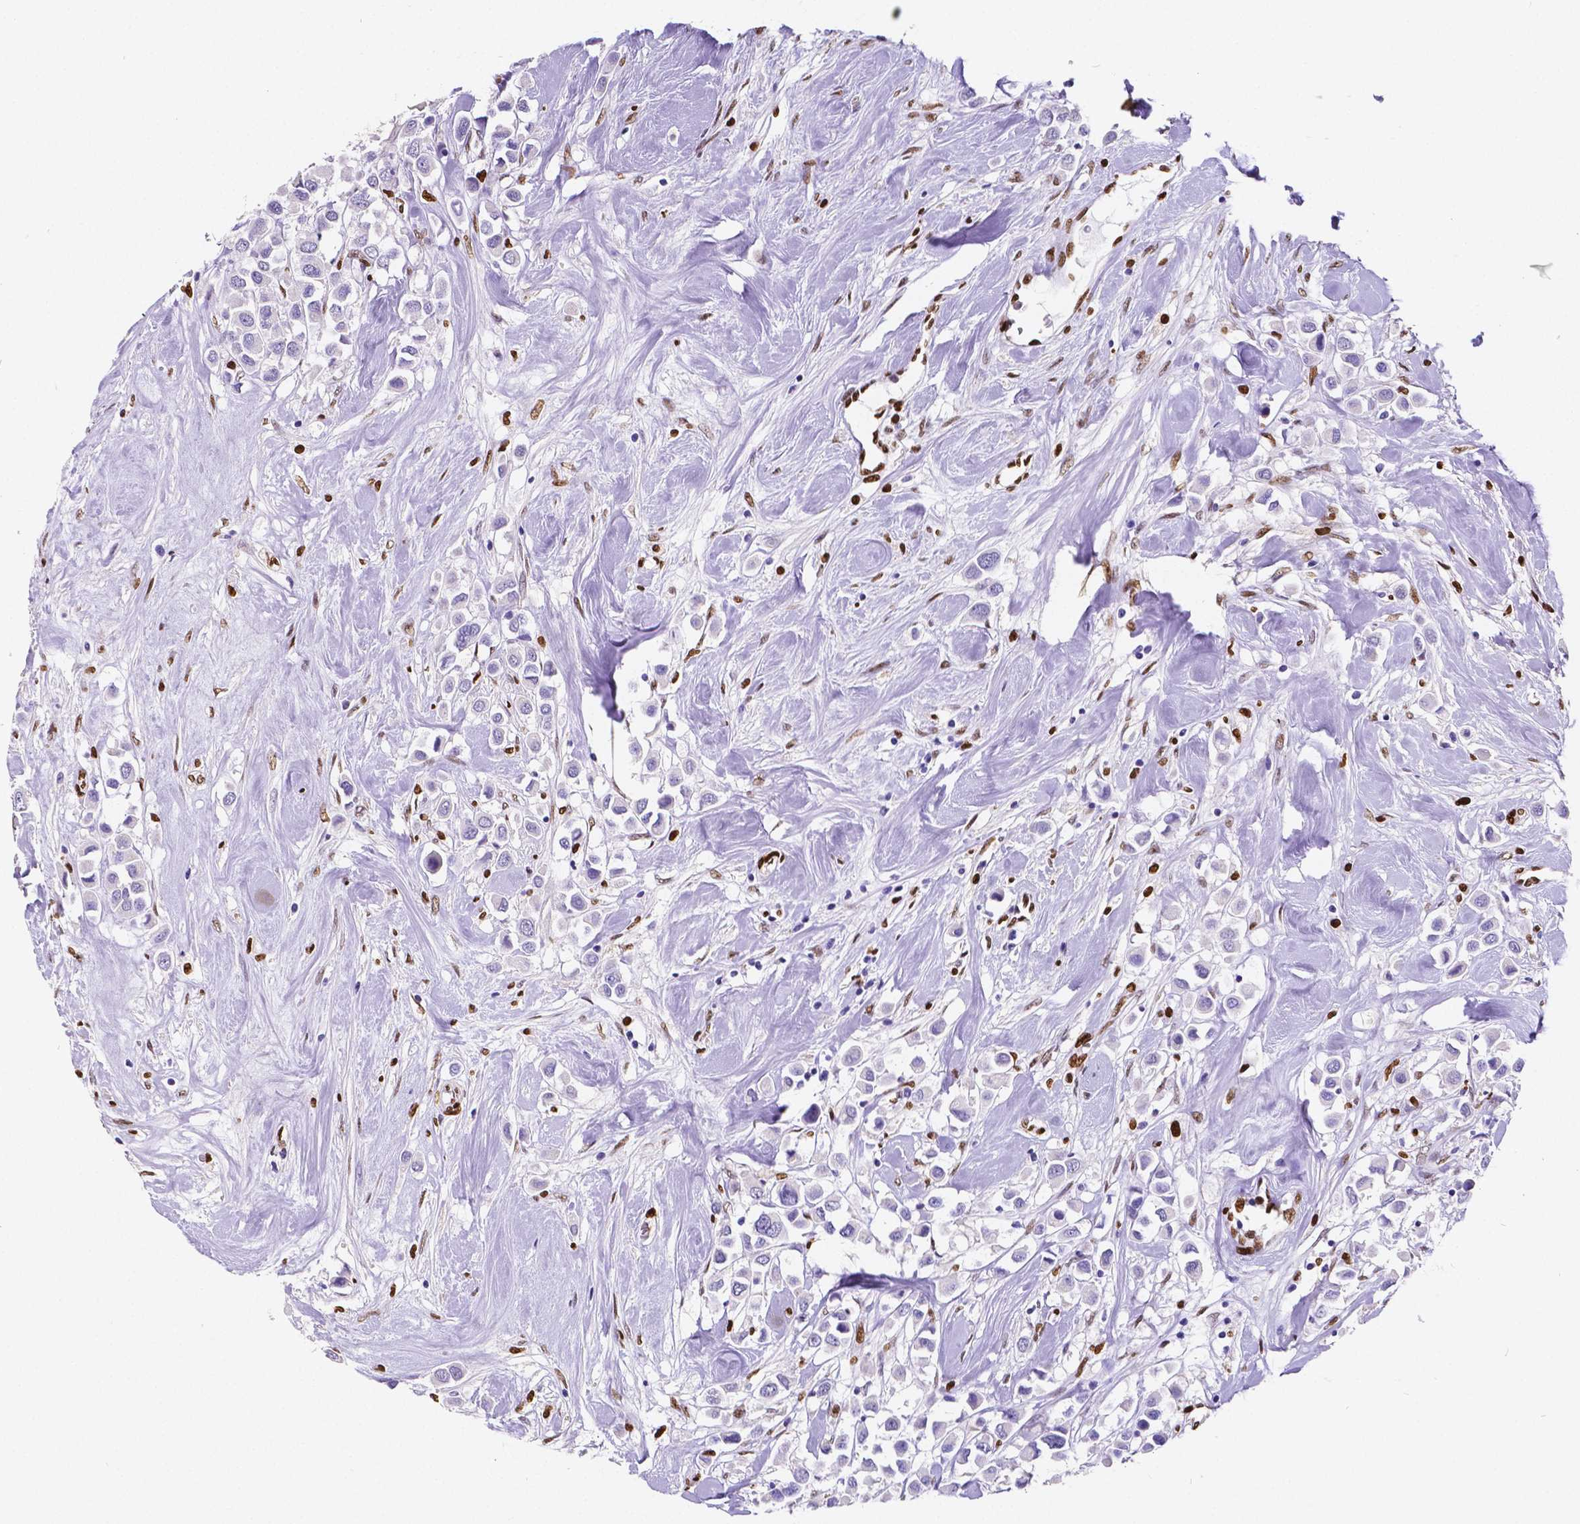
{"staining": {"intensity": "negative", "quantity": "none", "location": "none"}, "tissue": "breast cancer", "cell_type": "Tumor cells", "image_type": "cancer", "snomed": [{"axis": "morphology", "description": "Duct carcinoma"}, {"axis": "topography", "description": "Breast"}], "caption": "Breast cancer (intraductal carcinoma) was stained to show a protein in brown. There is no significant positivity in tumor cells. (Brightfield microscopy of DAB immunohistochemistry at high magnification).", "gene": "MEF2C", "patient": {"sex": "female", "age": 61}}